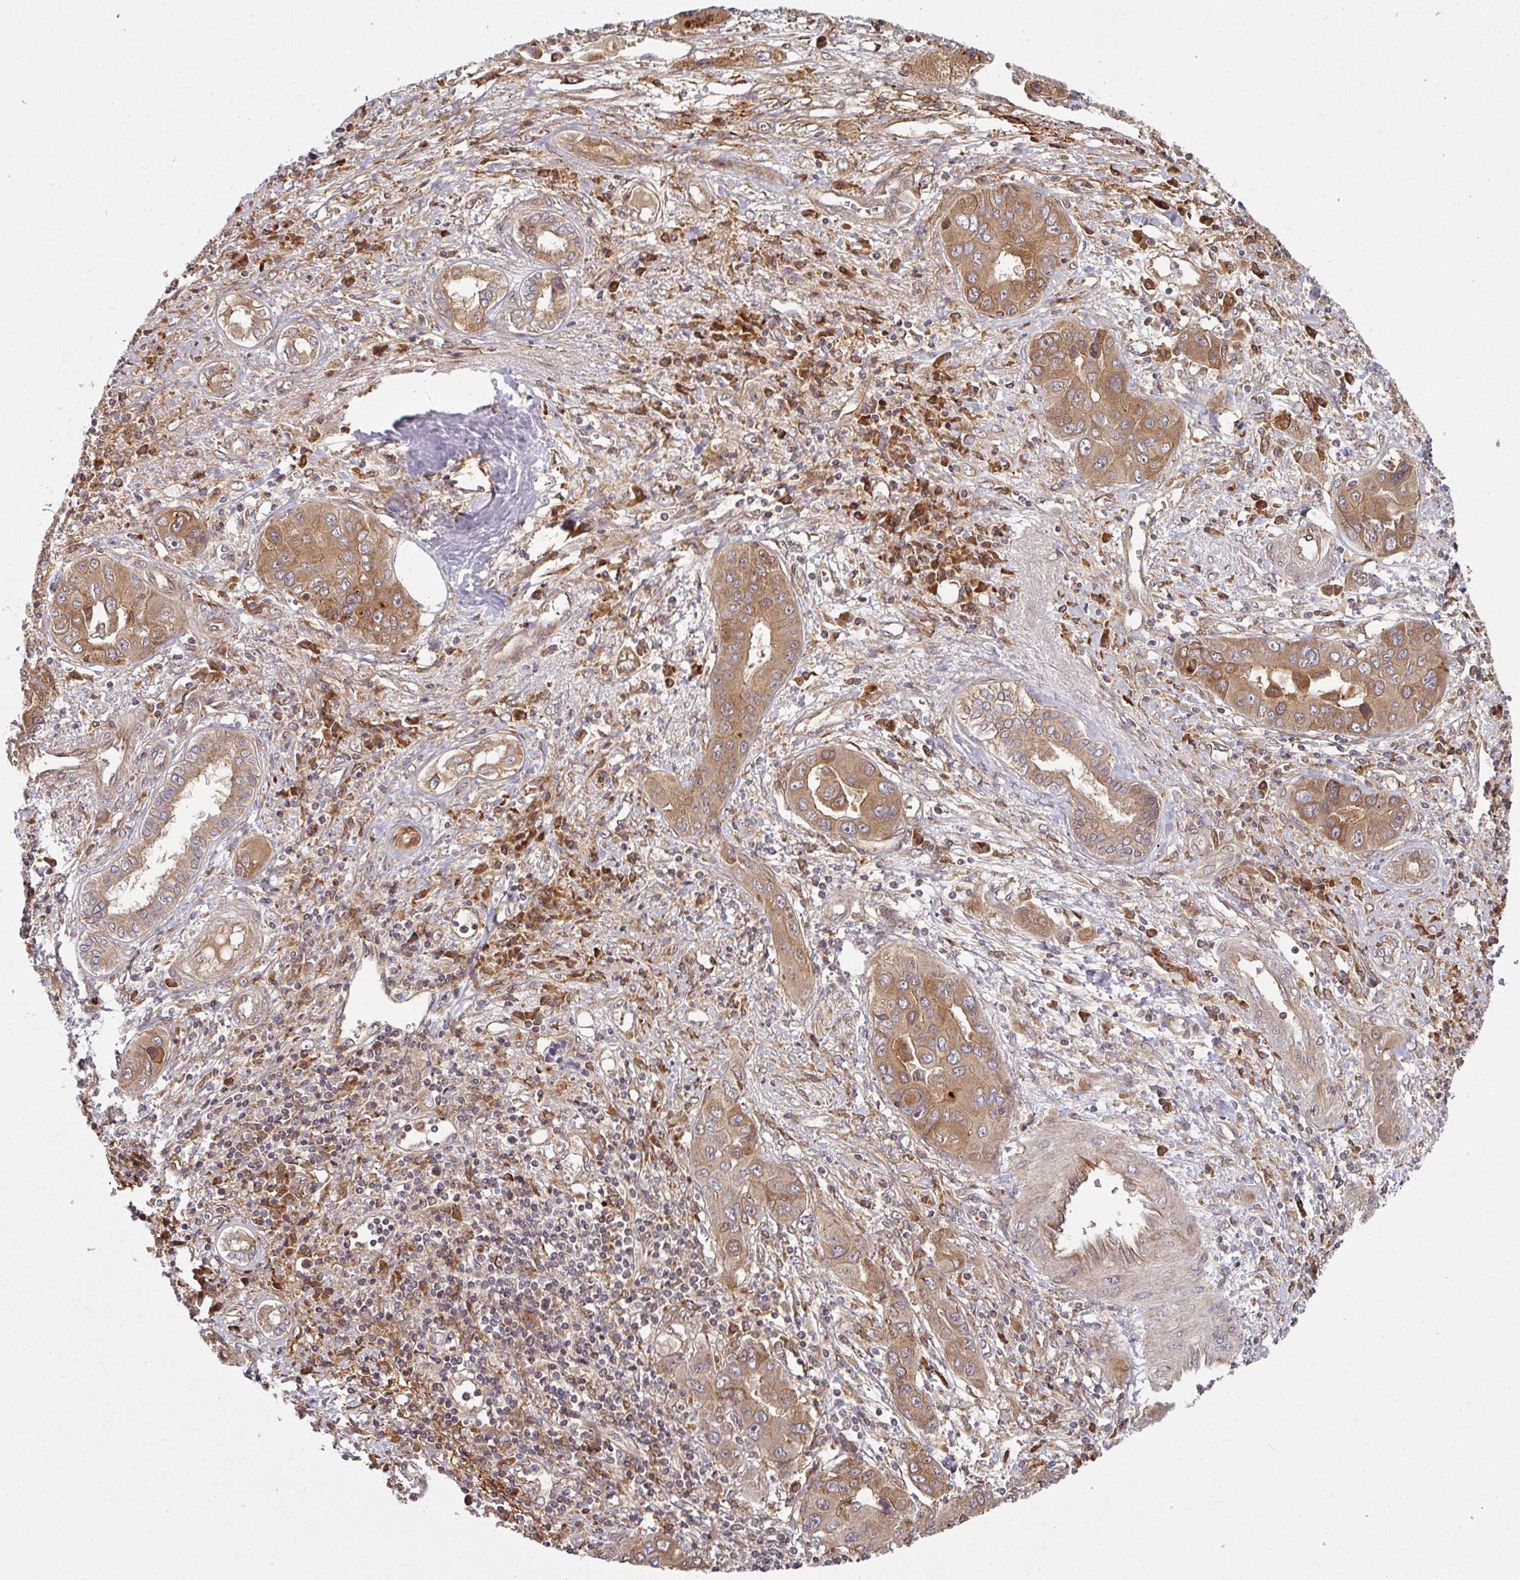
{"staining": {"intensity": "moderate", "quantity": ">75%", "location": "cytoplasmic/membranous"}, "tissue": "liver cancer", "cell_type": "Tumor cells", "image_type": "cancer", "snomed": [{"axis": "morphology", "description": "Cholangiocarcinoma"}, {"axis": "topography", "description": "Liver"}], "caption": "This photomicrograph demonstrates immunohistochemistry staining of human liver cholangiocarcinoma, with medium moderate cytoplasmic/membranous staining in about >75% of tumor cells.", "gene": "RAB5A", "patient": {"sex": "male", "age": 67}}